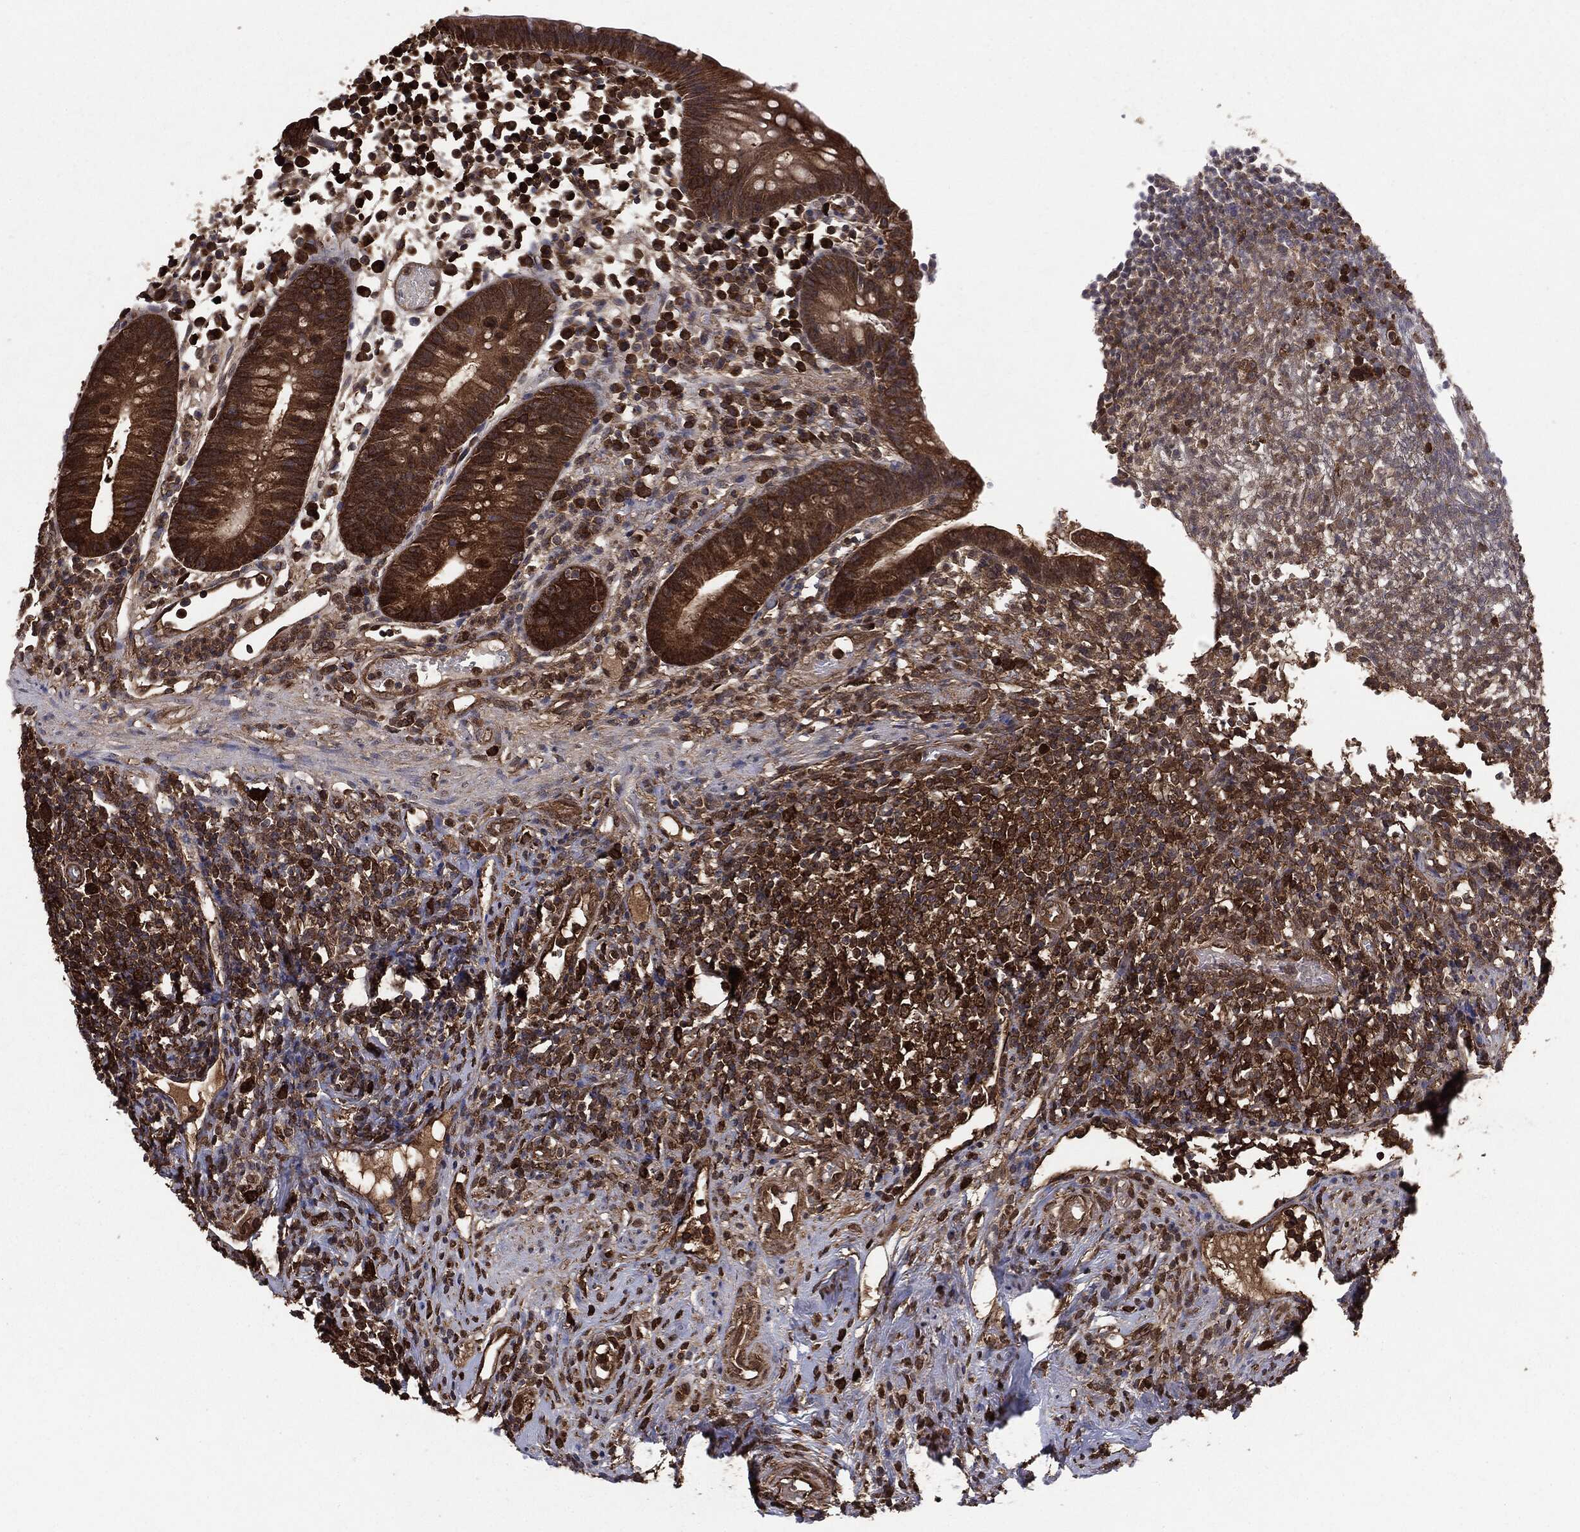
{"staining": {"intensity": "strong", "quantity": ">75%", "location": "cytoplasmic/membranous"}, "tissue": "appendix", "cell_type": "Glandular cells", "image_type": "normal", "snomed": [{"axis": "morphology", "description": "Normal tissue, NOS"}, {"axis": "topography", "description": "Appendix"}], "caption": "Approximately >75% of glandular cells in benign appendix display strong cytoplasmic/membranous protein staining as visualized by brown immunohistochemical staining.", "gene": "NME1", "patient": {"sex": "female", "age": 40}}